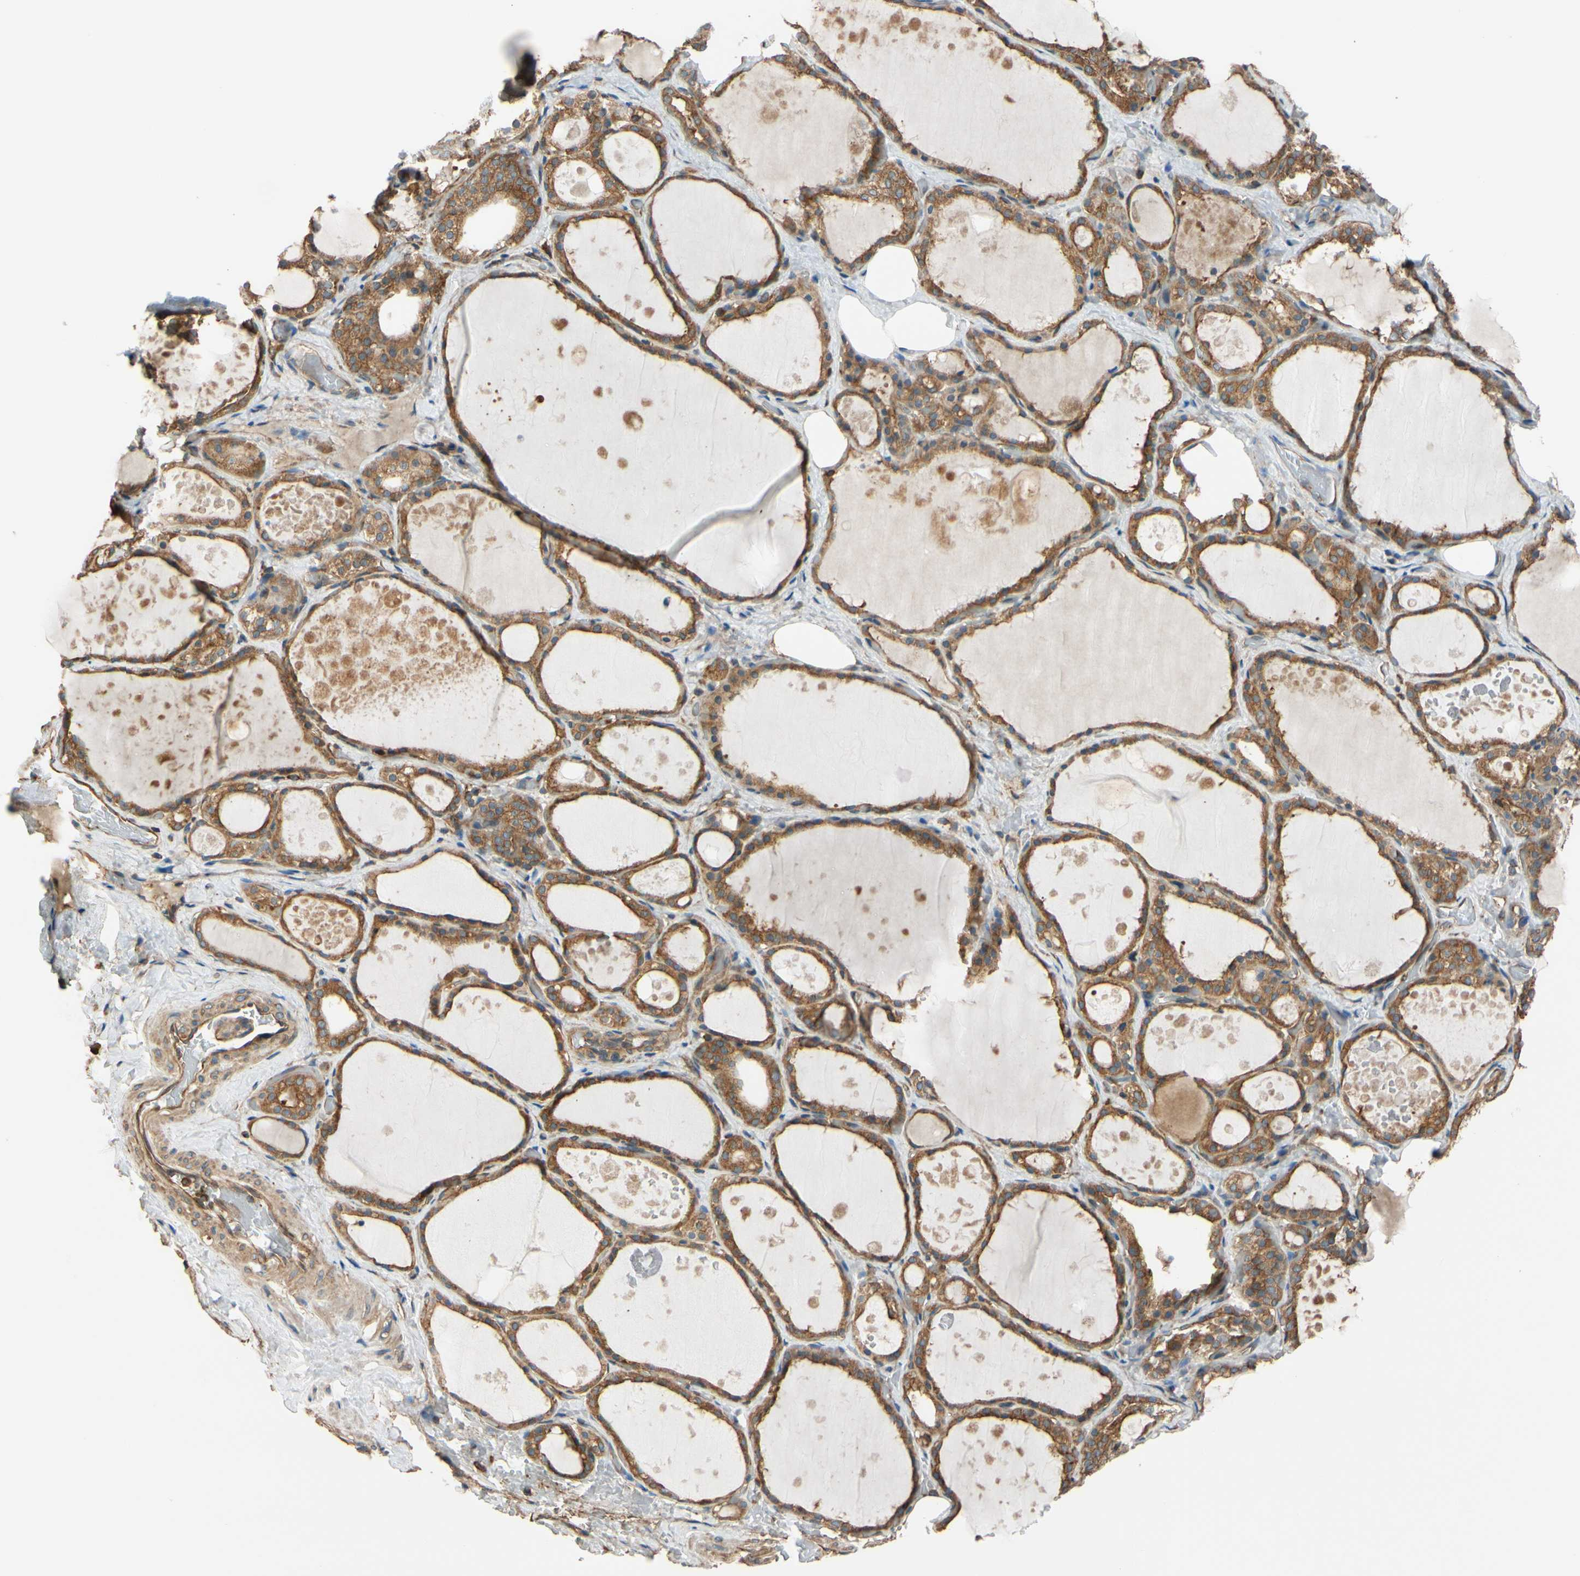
{"staining": {"intensity": "moderate", "quantity": ">75%", "location": "cytoplasmic/membranous"}, "tissue": "thyroid gland", "cell_type": "Glandular cells", "image_type": "normal", "snomed": [{"axis": "morphology", "description": "Normal tissue, NOS"}, {"axis": "topography", "description": "Thyroid gland"}], "caption": "IHC image of unremarkable human thyroid gland stained for a protein (brown), which demonstrates medium levels of moderate cytoplasmic/membranous expression in approximately >75% of glandular cells.", "gene": "EPS15", "patient": {"sex": "male", "age": 61}}